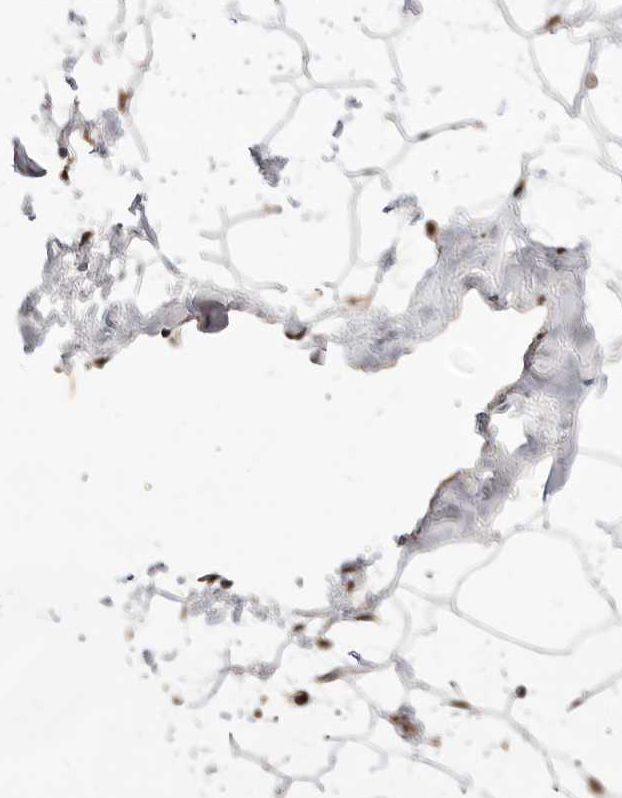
{"staining": {"intensity": "moderate", "quantity": ">75%", "location": "cytoplasmic/membranous,nuclear"}, "tissue": "adipose tissue", "cell_type": "Adipocytes", "image_type": "normal", "snomed": [{"axis": "morphology", "description": "Normal tissue, NOS"}, {"axis": "morphology", "description": "Fibrosis, NOS"}, {"axis": "topography", "description": "Breast"}, {"axis": "topography", "description": "Adipose tissue"}], "caption": "This is a micrograph of IHC staining of normal adipose tissue, which shows moderate expression in the cytoplasmic/membranous,nuclear of adipocytes.", "gene": "ADPRS", "patient": {"sex": "female", "age": 39}}